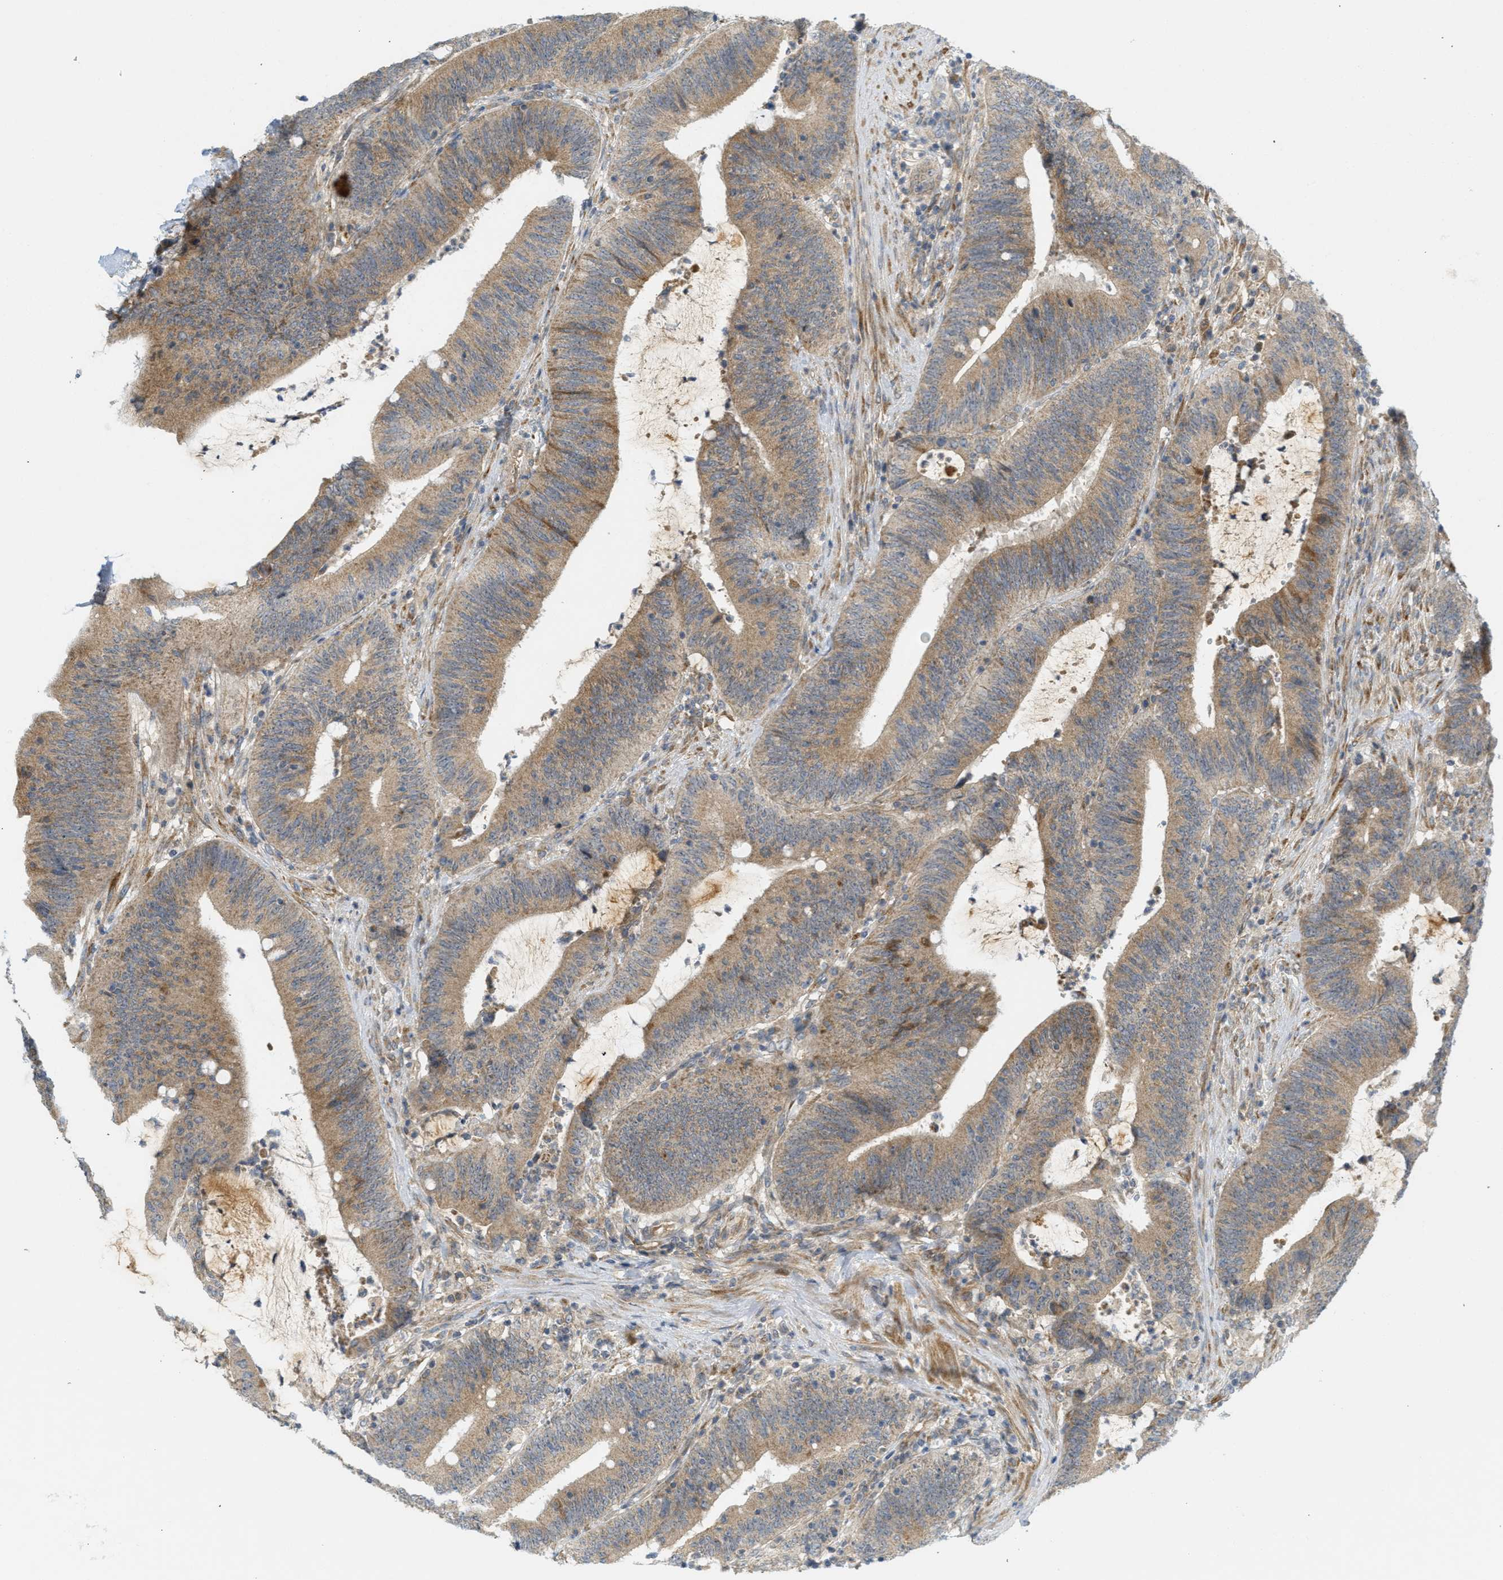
{"staining": {"intensity": "moderate", "quantity": ">75%", "location": "cytoplasmic/membranous"}, "tissue": "colorectal cancer", "cell_type": "Tumor cells", "image_type": "cancer", "snomed": [{"axis": "morphology", "description": "Normal tissue, NOS"}, {"axis": "morphology", "description": "Adenocarcinoma, NOS"}, {"axis": "topography", "description": "Rectum"}], "caption": "An image of human colorectal cancer (adenocarcinoma) stained for a protein exhibits moderate cytoplasmic/membranous brown staining in tumor cells.", "gene": "PROC", "patient": {"sex": "female", "age": 66}}